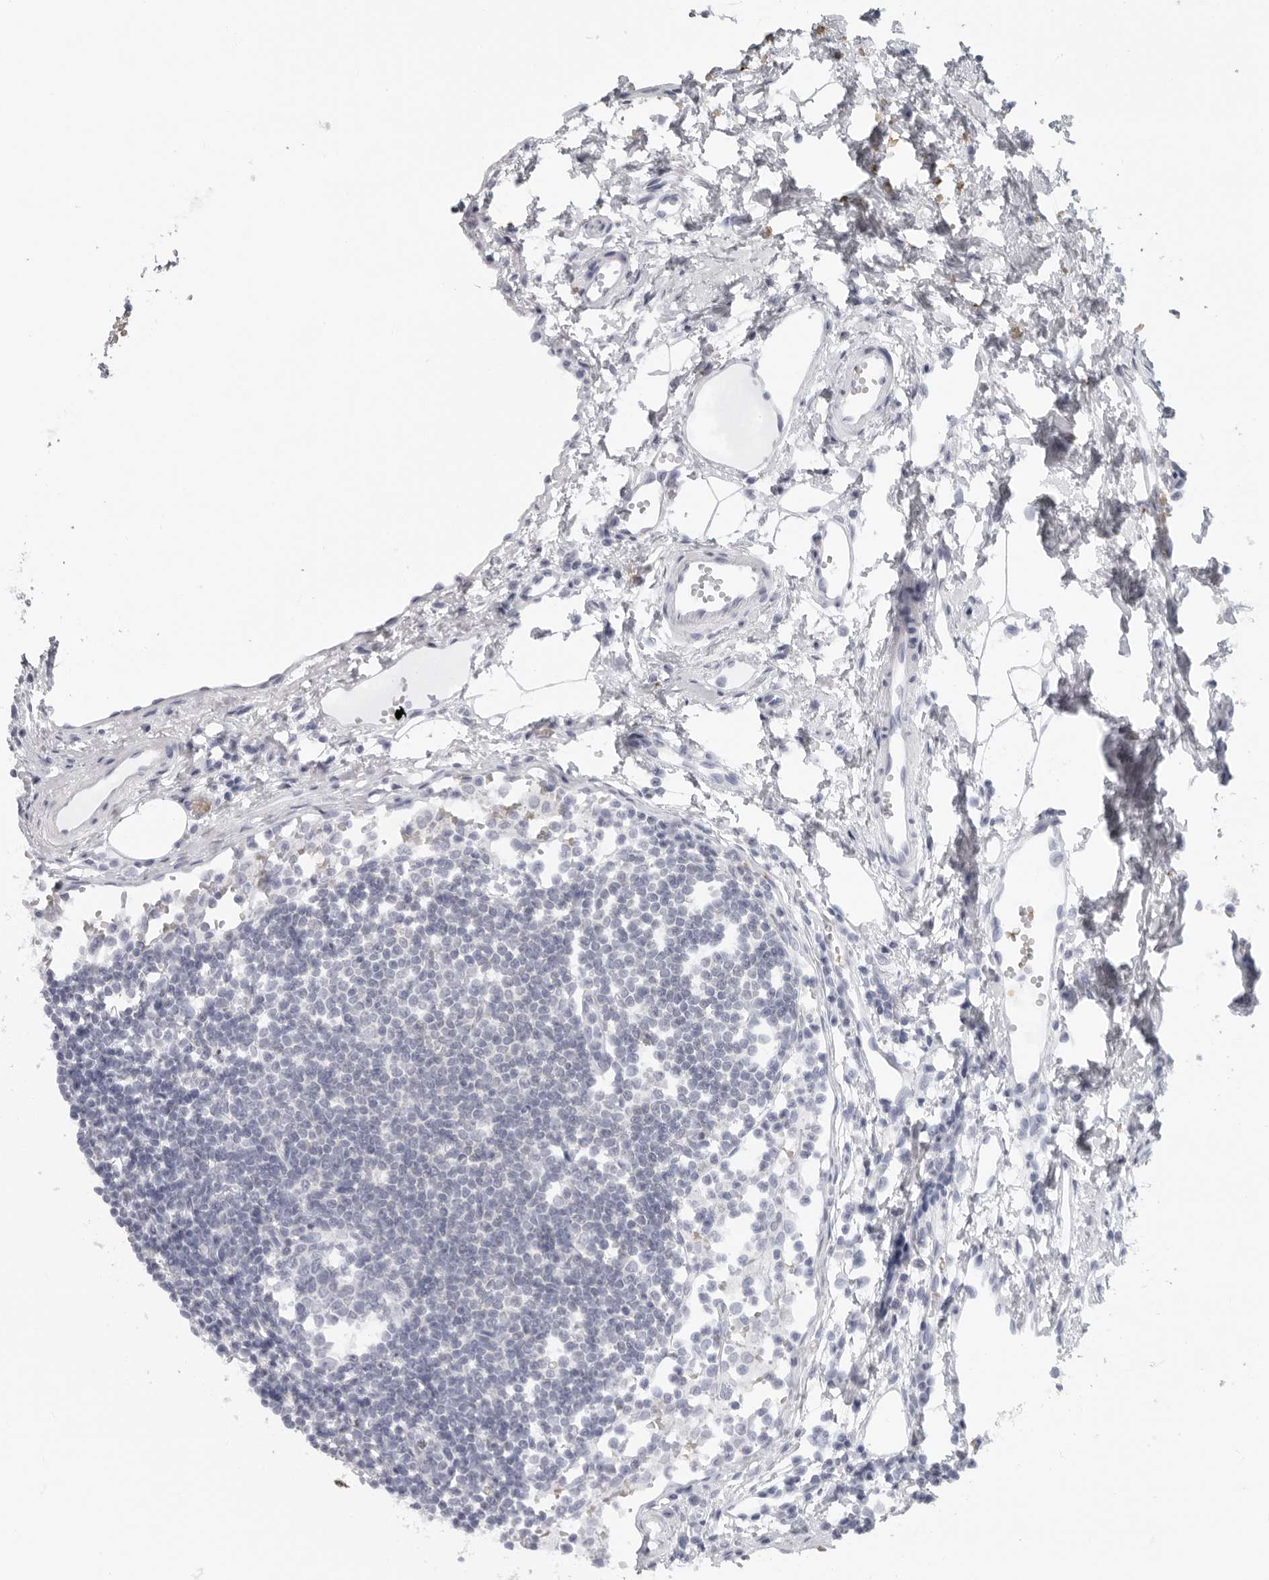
{"staining": {"intensity": "negative", "quantity": "none", "location": "none"}, "tissue": "head and neck cancer", "cell_type": "Tumor cells", "image_type": "cancer", "snomed": [{"axis": "morphology", "description": "Adenocarcinoma, NOS"}, {"axis": "morphology", "description": "Adenoma, NOS"}, {"axis": "topography", "description": "Head-Neck"}], "caption": "IHC photomicrograph of human head and neck cancer (adenocarcinoma) stained for a protein (brown), which exhibits no expression in tumor cells.", "gene": "EPB41", "patient": {"sex": "female", "age": 55}}